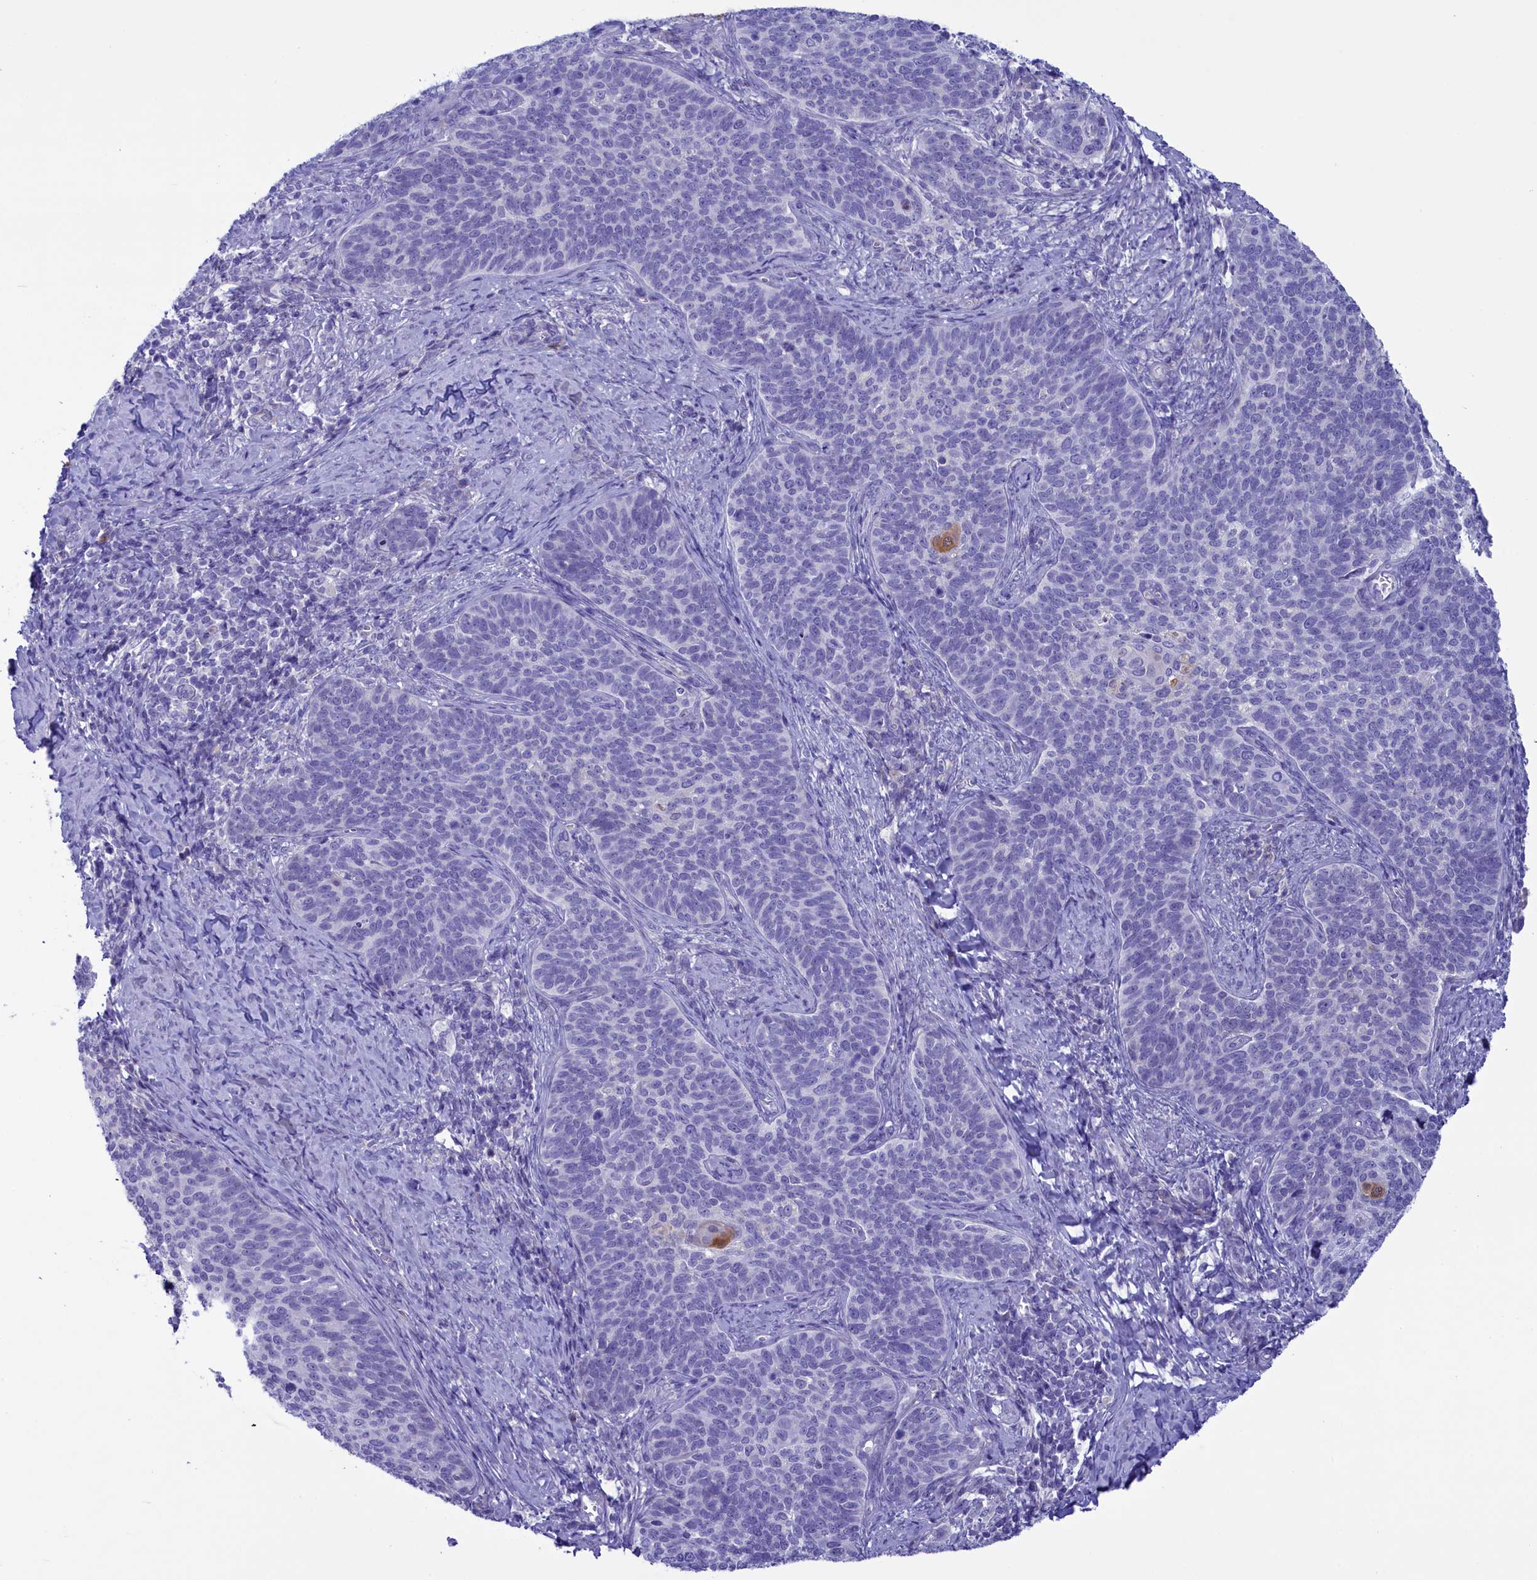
{"staining": {"intensity": "negative", "quantity": "none", "location": "none"}, "tissue": "cervical cancer", "cell_type": "Tumor cells", "image_type": "cancer", "snomed": [{"axis": "morphology", "description": "Normal tissue, NOS"}, {"axis": "morphology", "description": "Squamous cell carcinoma, NOS"}, {"axis": "topography", "description": "Cervix"}], "caption": "The image demonstrates no staining of tumor cells in cervical squamous cell carcinoma.", "gene": "LOXL1", "patient": {"sex": "female", "age": 39}}